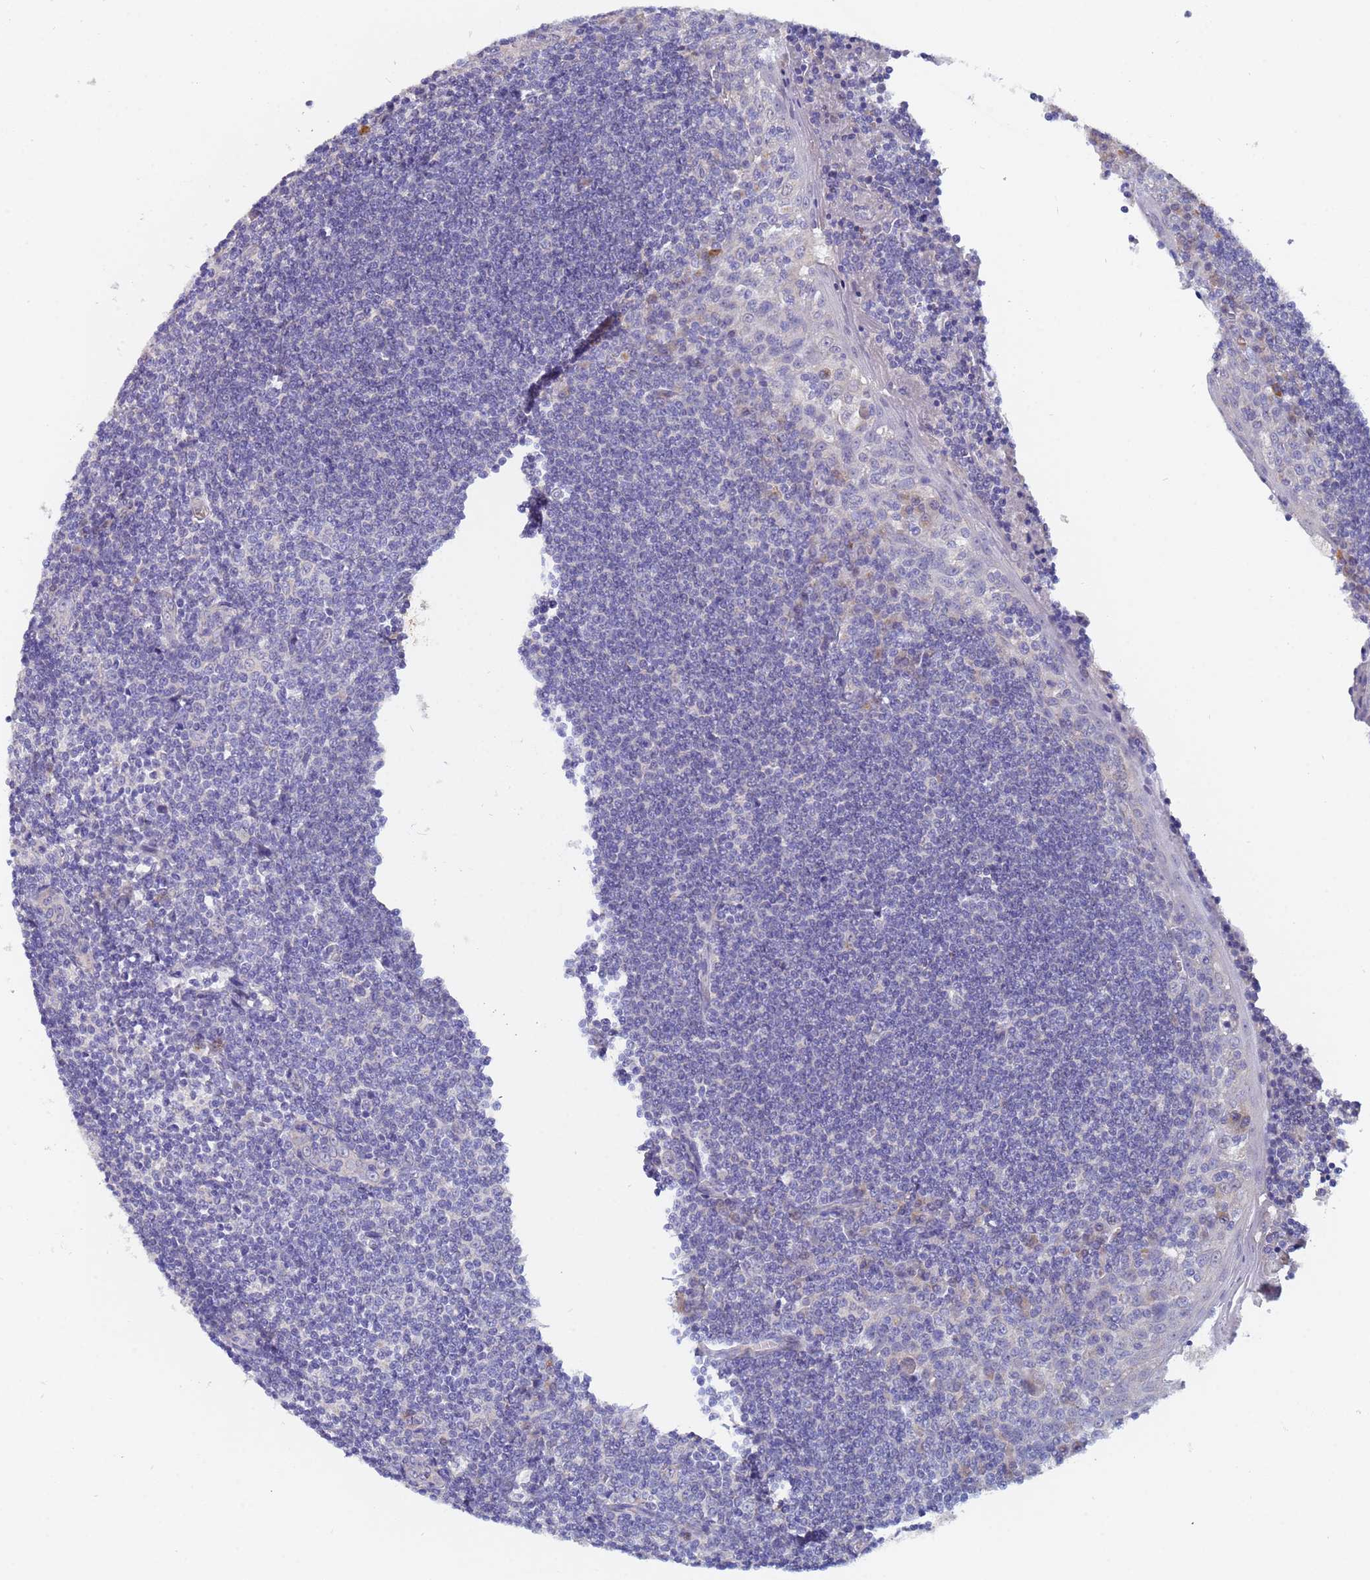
{"staining": {"intensity": "negative", "quantity": "none", "location": "none"}, "tissue": "tonsil", "cell_type": "Germinal center cells", "image_type": "normal", "snomed": [{"axis": "morphology", "description": "Normal tissue, NOS"}, {"axis": "topography", "description": "Tonsil"}], "caption": "Germinal center cells show no significant staining in unremarkable tonsil. Nuclei are stained in blue.", "gene": "IHO1", "patient": {"sex": "male", "age": 27}}